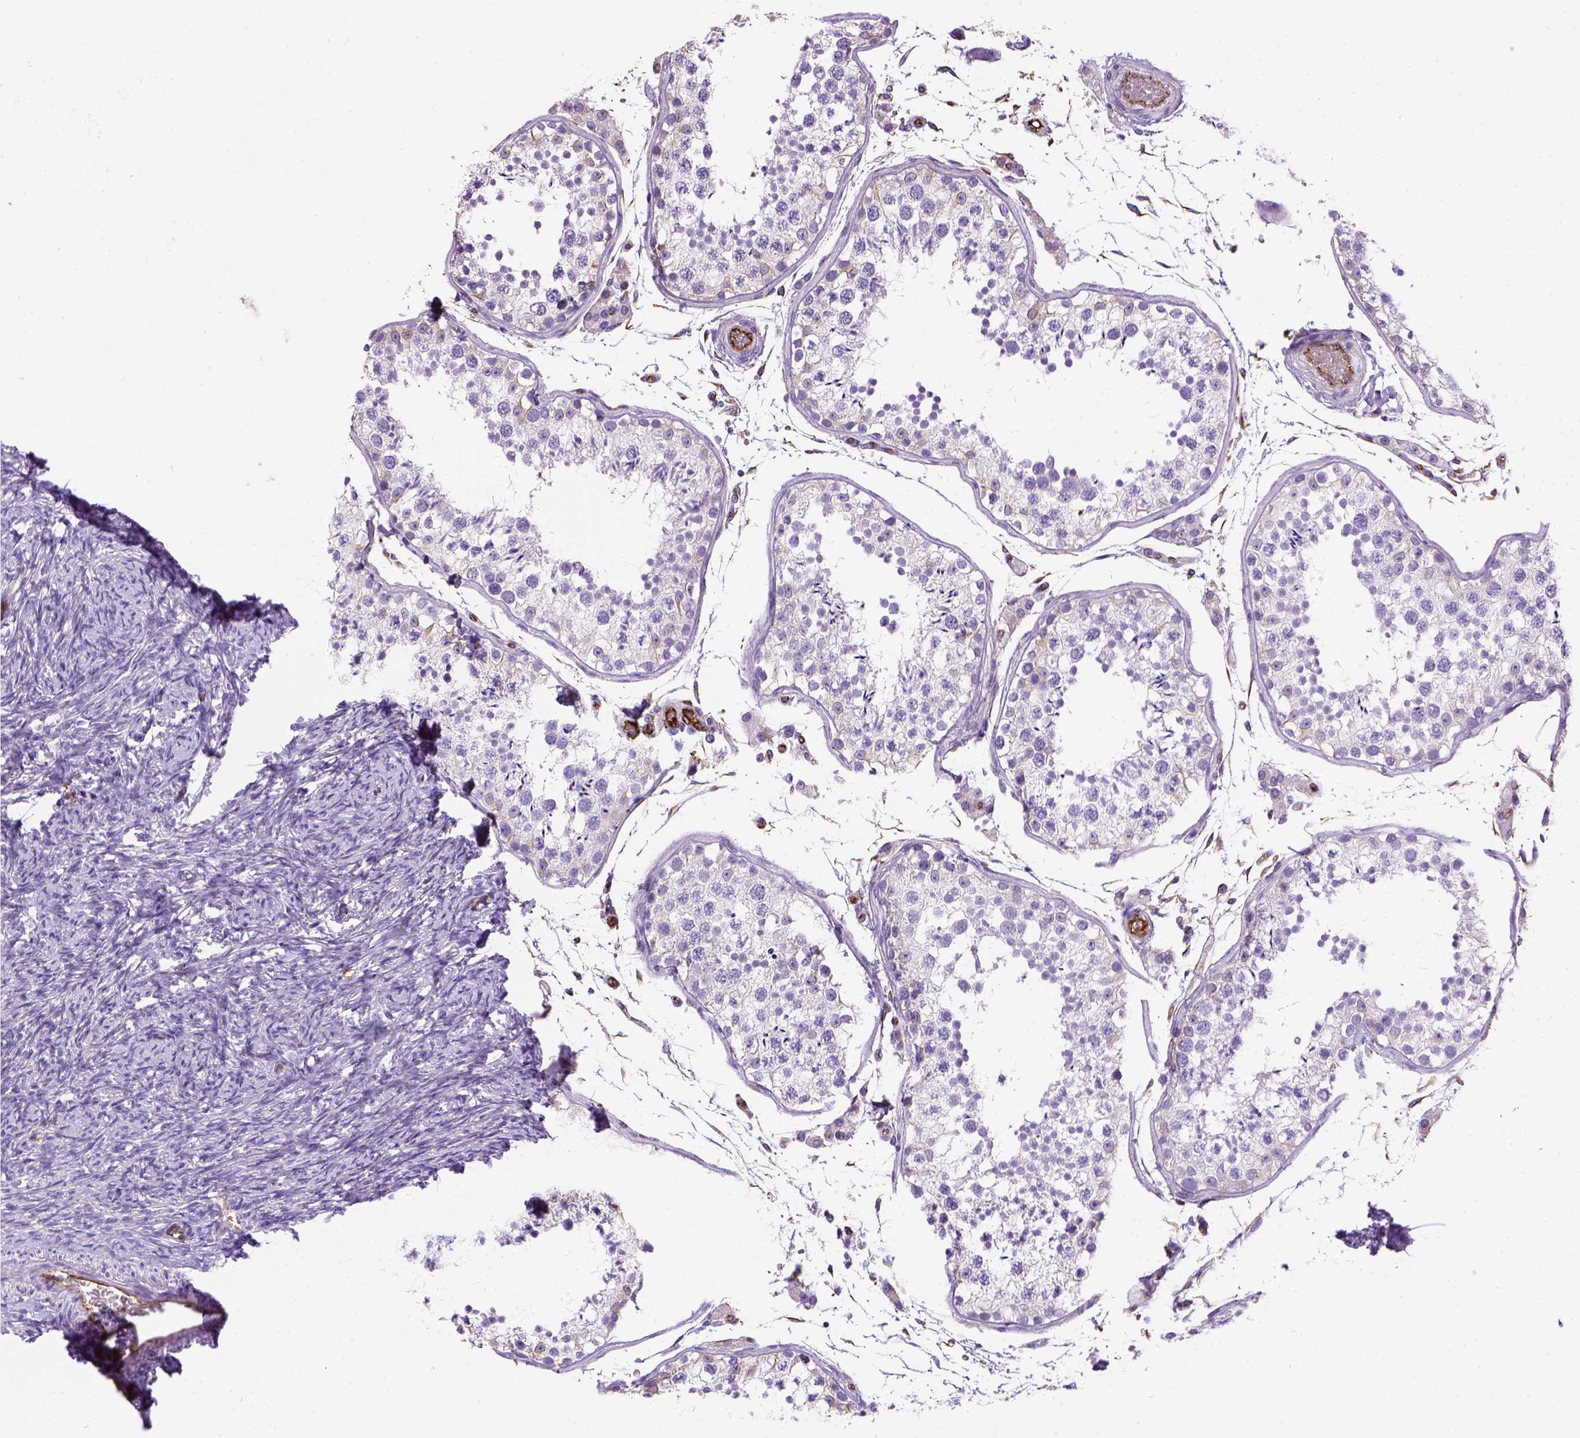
{"staining": {"intensity": "negative", "quantity": "none", "location": "none"}, "tissue": "testis", "cell_type": "Cells in seminiferous ducts", "image_type": "normal", "snomed": [{"axis": "morphology", "description": "Normal tissue, NOS"}, {"axis": "topography", "description": "Testis"}], "caption": "A high-resolution micrograph shows immunohistochemistry staining of unremarkable testis, which displays no significant expression in cells in seminiferous ducts.", "gene": "VWF", "patient": {"sex": "male", "age": 29}}